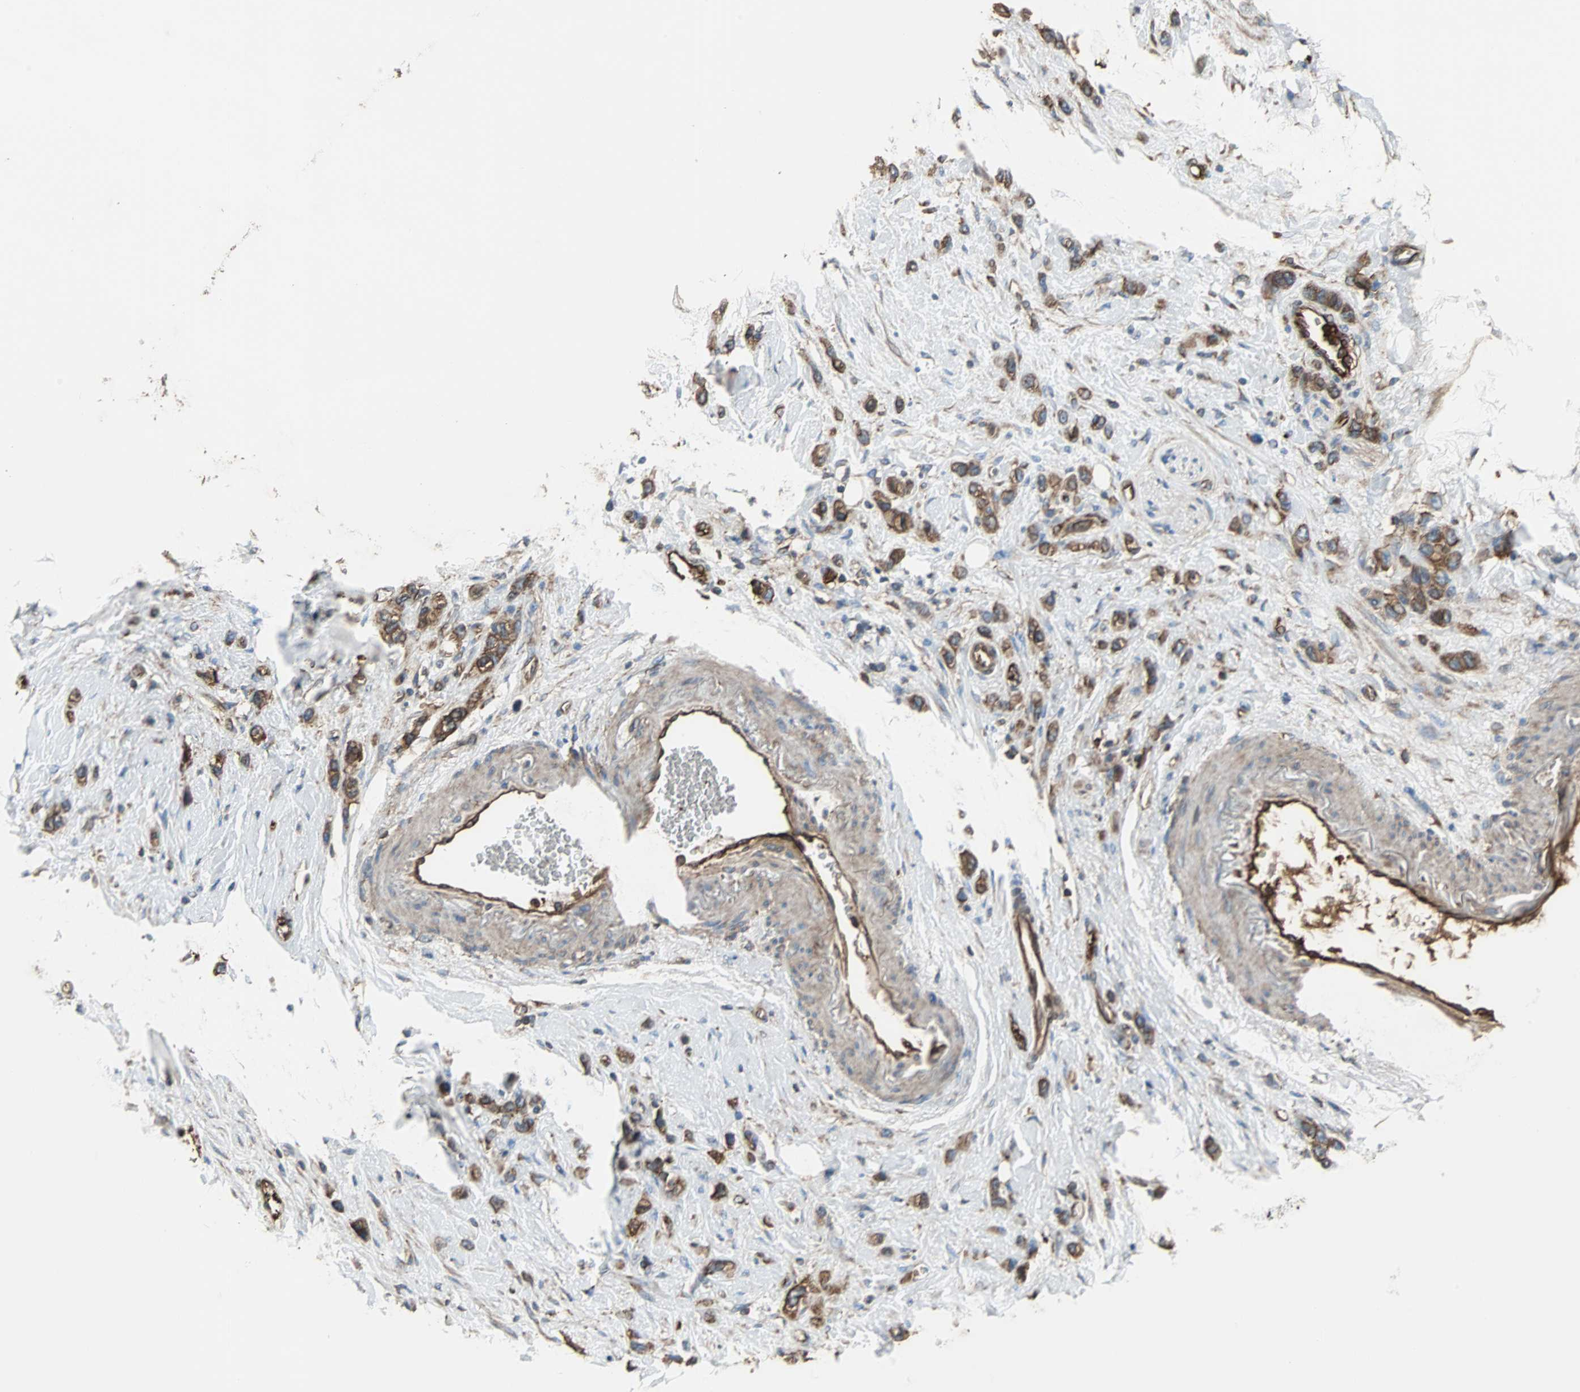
{"staining": {"intensity": "strong", "quantity": ">75%", "location": "cytoplasmic/membranous"}, "tissue": "stomach cancer", "cell_type": "Tumor cells", "image_type": "cancer", "snomed": [{"axis": "morphology", "description": "Normal tissue, NOS"}, {"axis": "morphology", "description": "Adenocarcinoma, NOS"}, {"axis": "morphology", "description": "Adenocarcinoma, High grade"}, {"axis": "topography", "description": "Stomach, upper"}, {"axis": "topography", "description": "Stomach"}], "caption": "A micrograph of stomach adenocarcinoma stained for a protein shows strong cytoplasmic/membranous brown staining in tumor cells.", "gene": "ACTN1", "patient": {"sex": "female", "age": 65}}